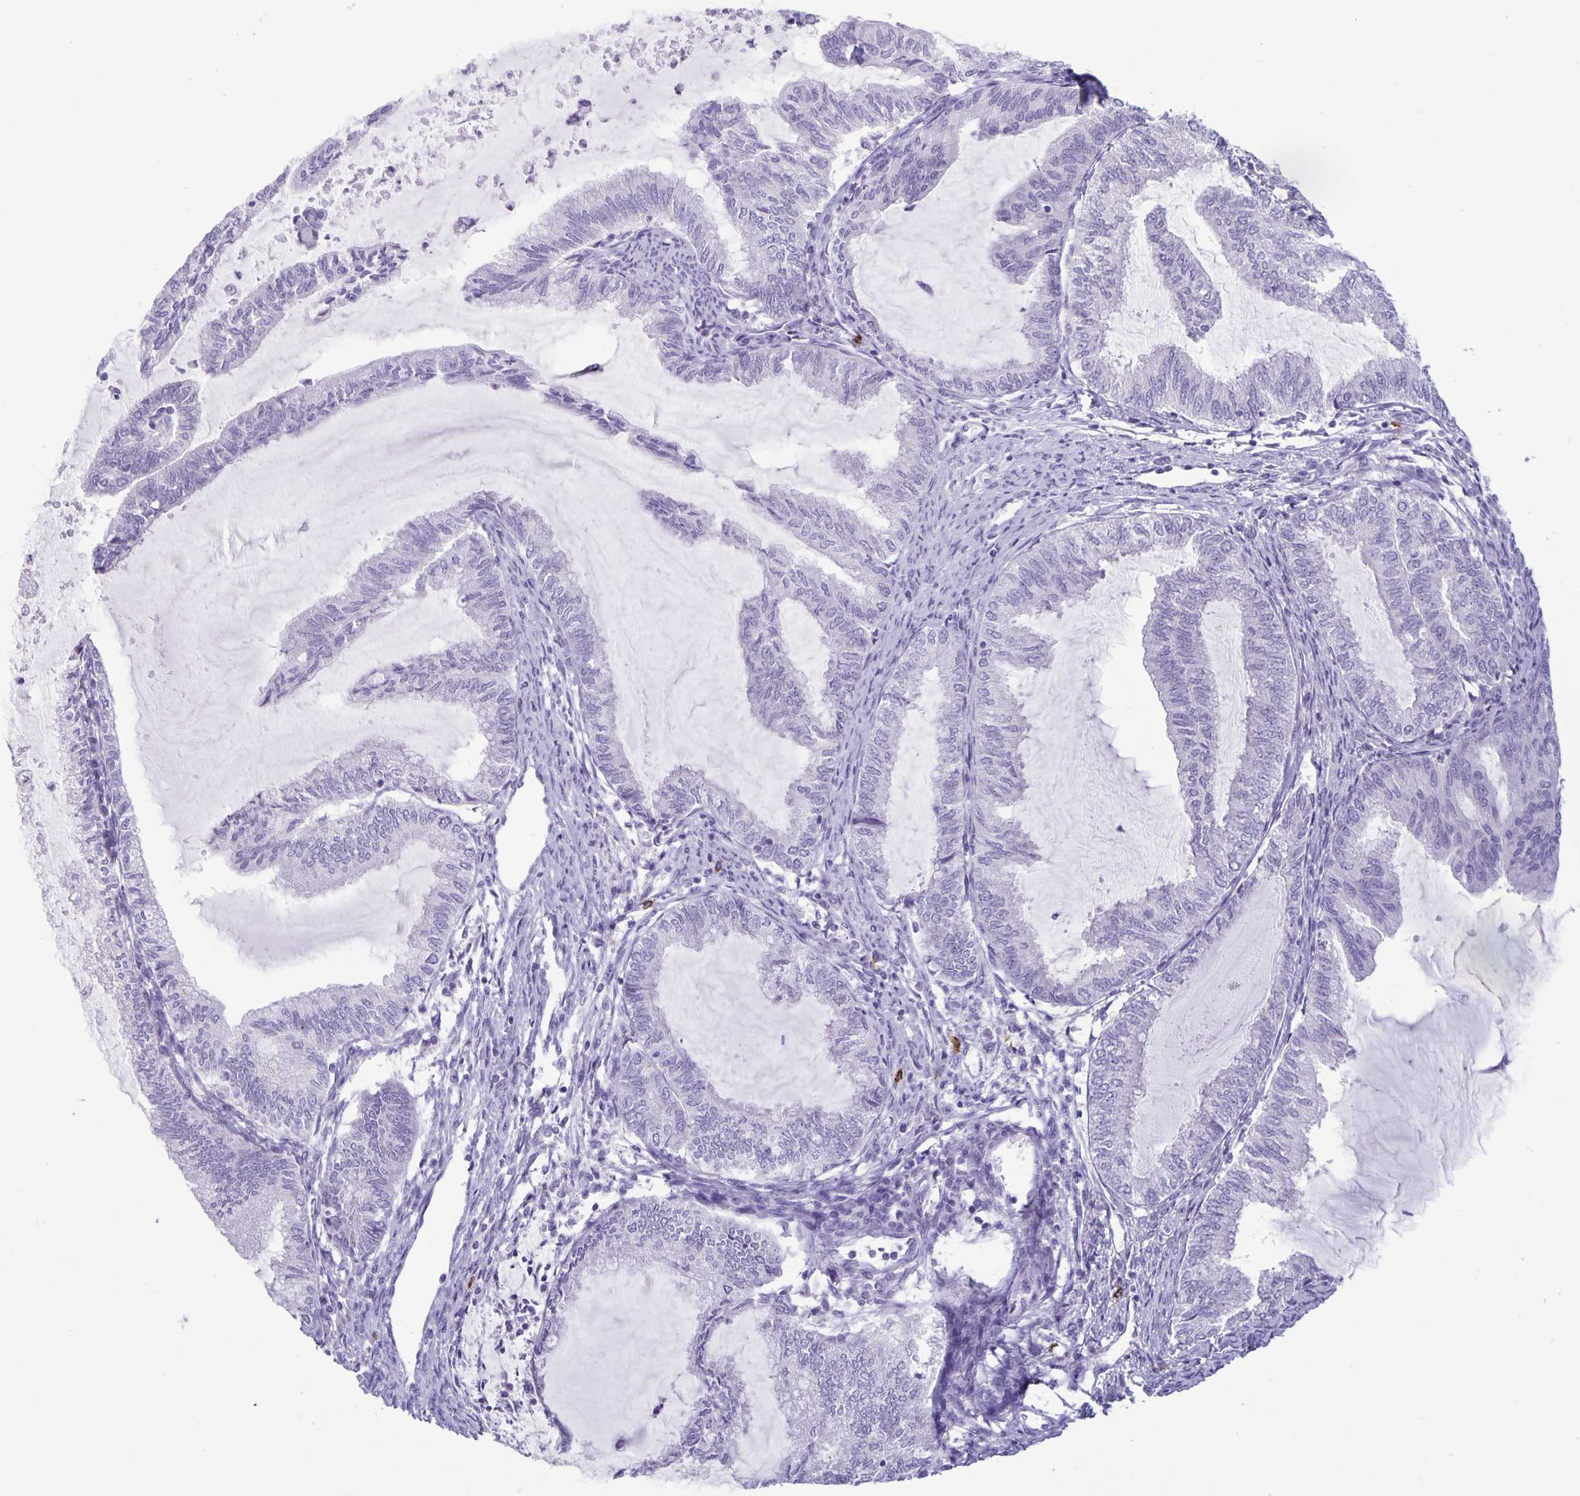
{"staining": {"intensity": "negative", "quantity": "none", "location": "none"}, "tissue": "endometrial cancer", "cell_type": "Tumor cells", "image_type": "cancer", "snomed": [{"axis": "morphology", "description": "Adenocarcinoma, NOS"}, {"axis": "topography", "description": "Endometrium"}], "caption": "There is no significant expression in tumor cells of adenocarcinoma (endometrial).", "gene": "IBTK", "patient": {"sex": "female", "age": 79}}